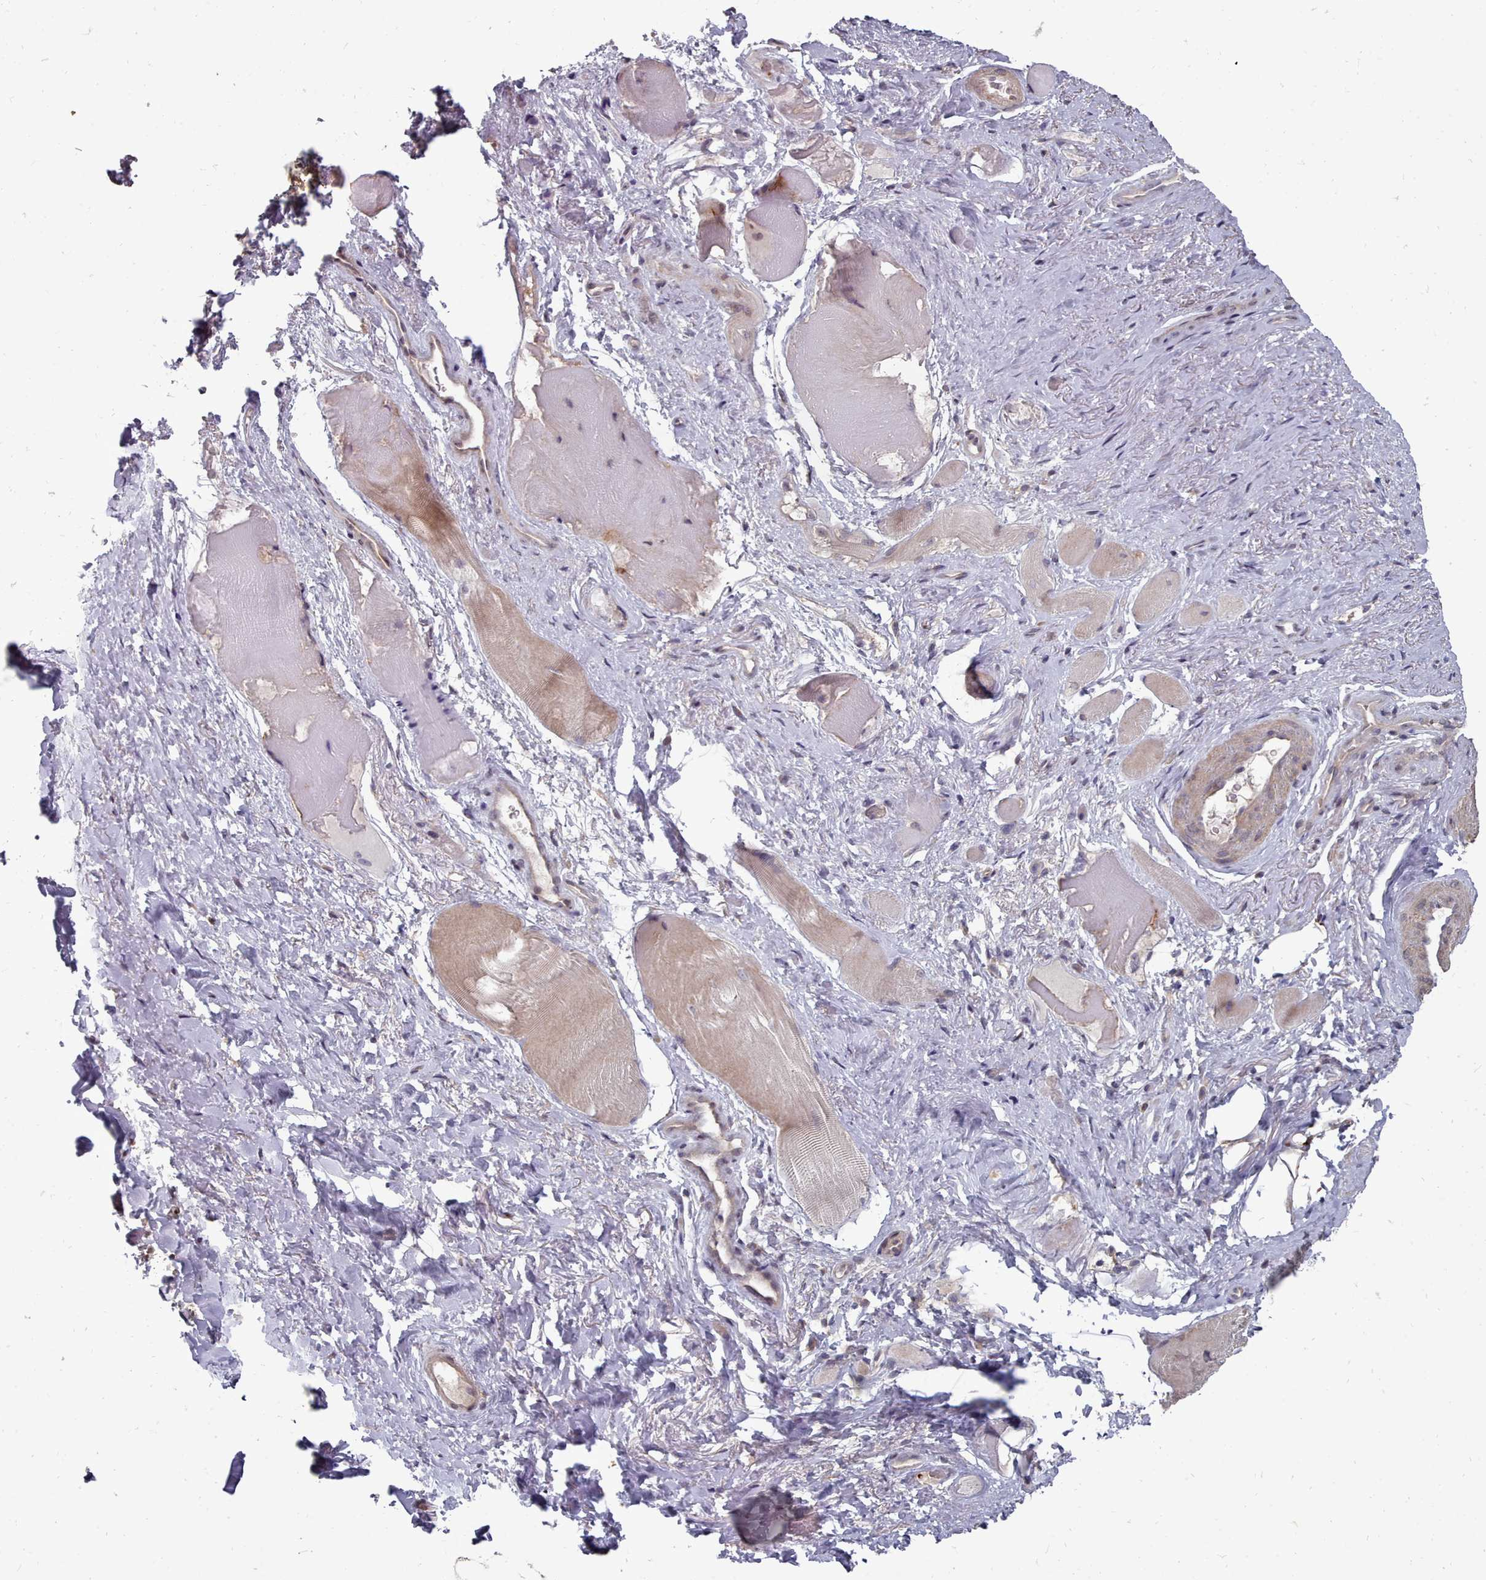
{"staining": {"intensity": "weak", "quantity": ">75%", "location": "cytoplasmic/membranous"}, "tissue": "smooth muscle", "cell_type": "Smooth muscle cells", "image_type": "normal", "snomed": [{"axis": "morphology", "description": "Normal tissue, NOS"}, {"axis": "topography", "description": "Smooth muscle"}, {"axis": "topography", "description": "Peripheral nerve tissue"}], "caption": "This photomicrograph demonstrates normal smooth muscle stained with immunohistochemistry to label a protein in brown. The cytoplasmic/membranous of smooth muscle cells show weak positivity for the protein. Nuclei are counter-stained blue.", "gene": "ACKR3", "patient": {"sex": "male", "age": 69}}